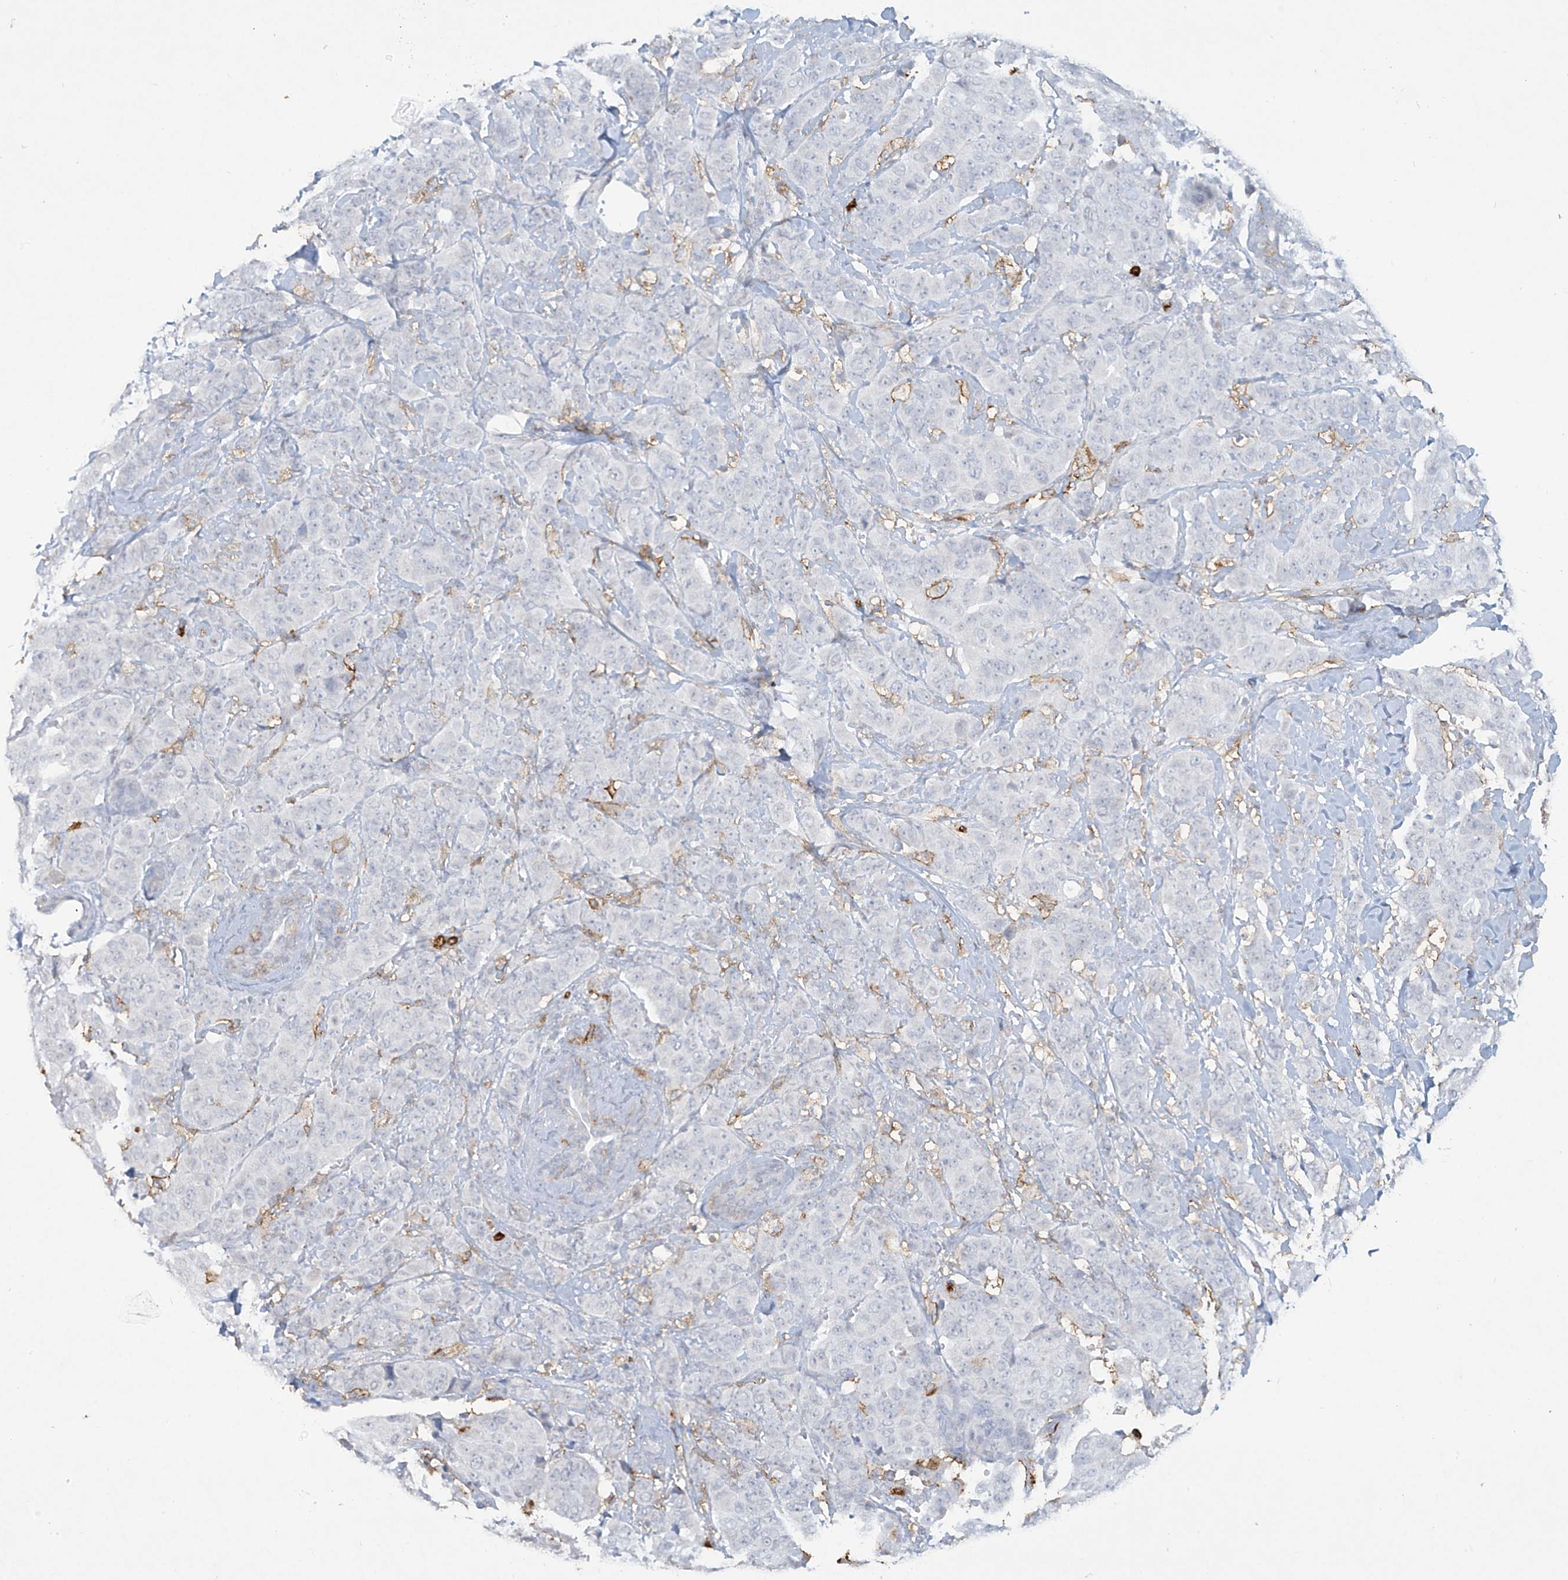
{"staining": {"intensity": "negative", "quantity": "none", "location": "none"}, "tissue": "breast cancer", "cell_type": "Tumor cells", "image_type": "cancer", "snomed": [{"axis": "morphology", "description": "Normal tissue, NOS"}, {"axis": "morphology", "description": "Duct carcinoma"}, {"axis": "topography", "description": "Breast"}], "caption": "A histopathology image of breast cancer stained for a protein reveals no brown staining in tumor cells. The staining was performed using DAB to visualize the protein expression in brown, while the nuclei were stained in blue with hematoxylin (Magnification: 20x).", "gene": "FCGR3A", "patient": {"sex": "female", "age": 40}}